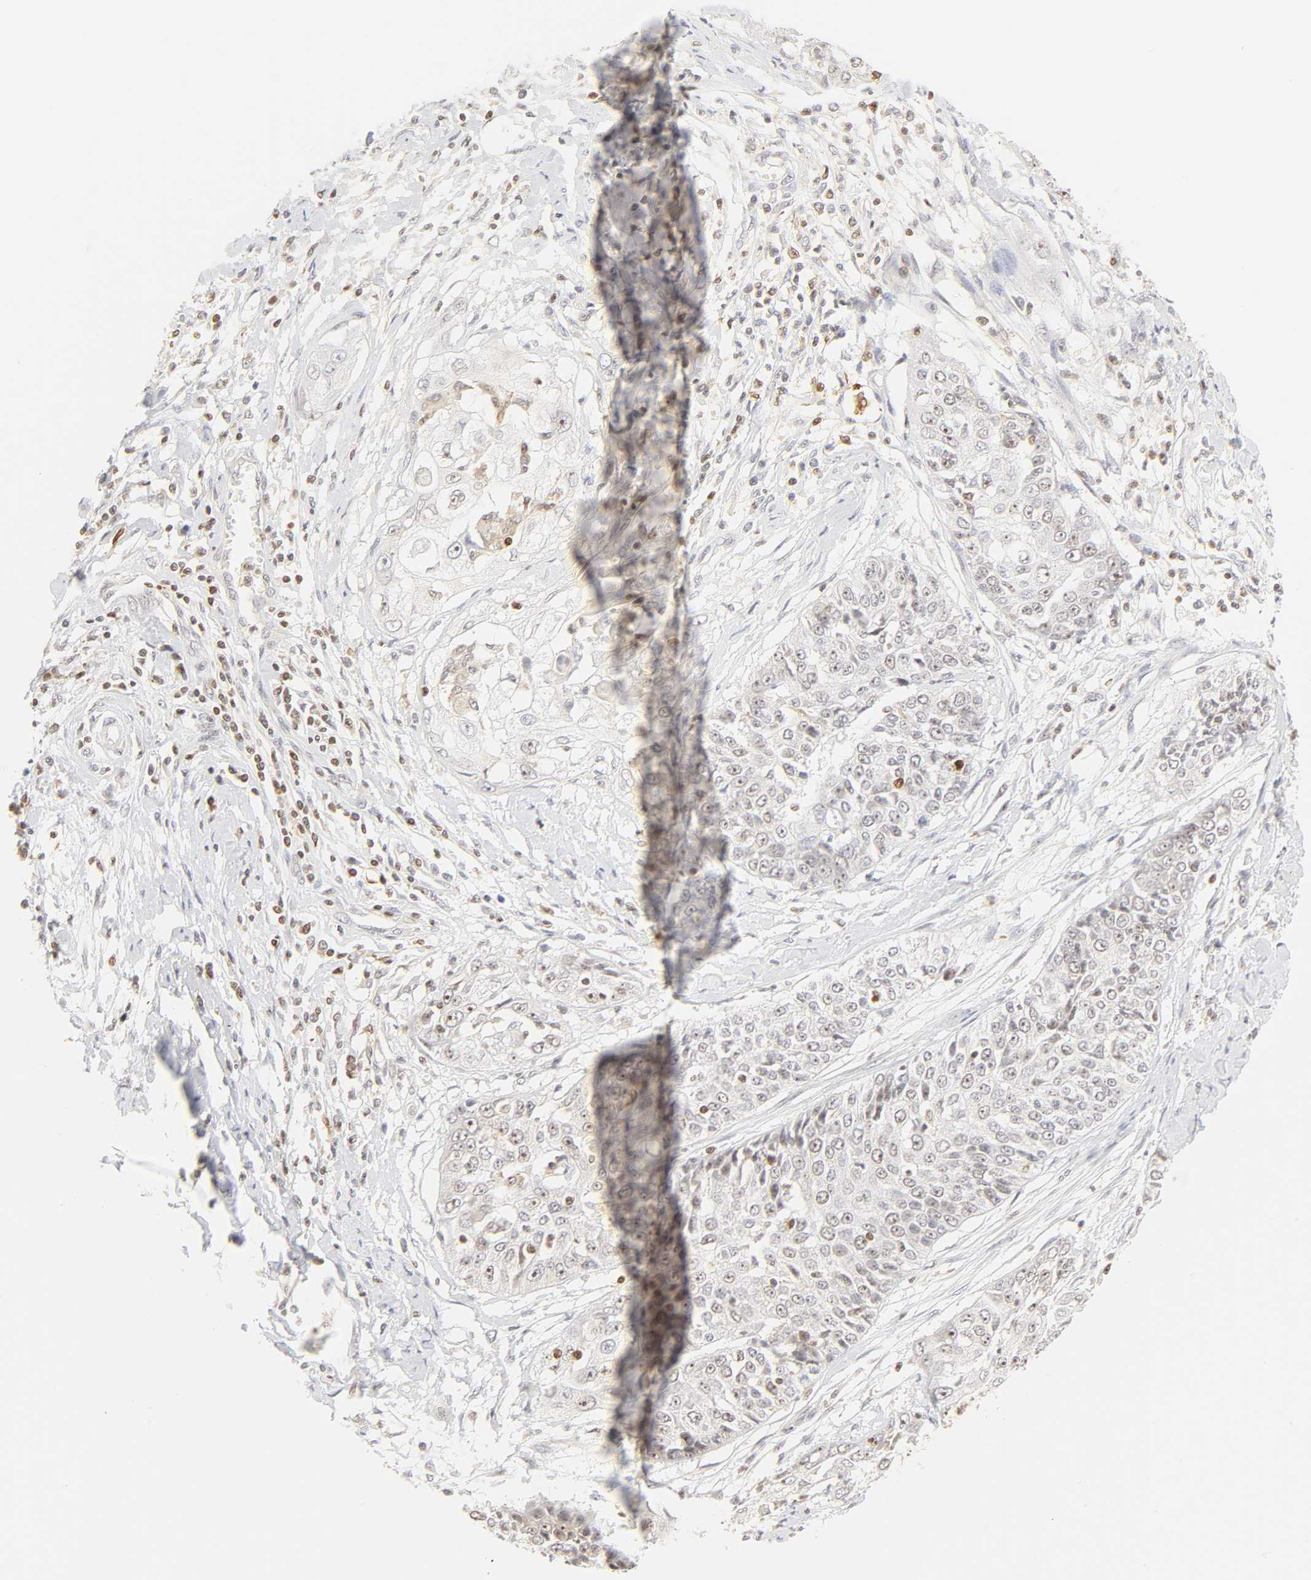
{"staining": {"intensity": "weak", "quantity": "<25%", "location": "nuclear"}, "tissue": "cervical cancer", "cell_type": "Tumor cells", "image_type": "cancer", "snomed": [{"axis": "morphology", "description": "Squamous cell carcinoma, NOS"}, {"axis": "topography", "description": "Cervix"}], "caption": "Immunohistochemical staining of human squamous cell carcinoma (cervical) demonstrates no significant positivity in tumor cells.", "gene": "KIF2A", "patient": {"sex": "female", "age": 64}}